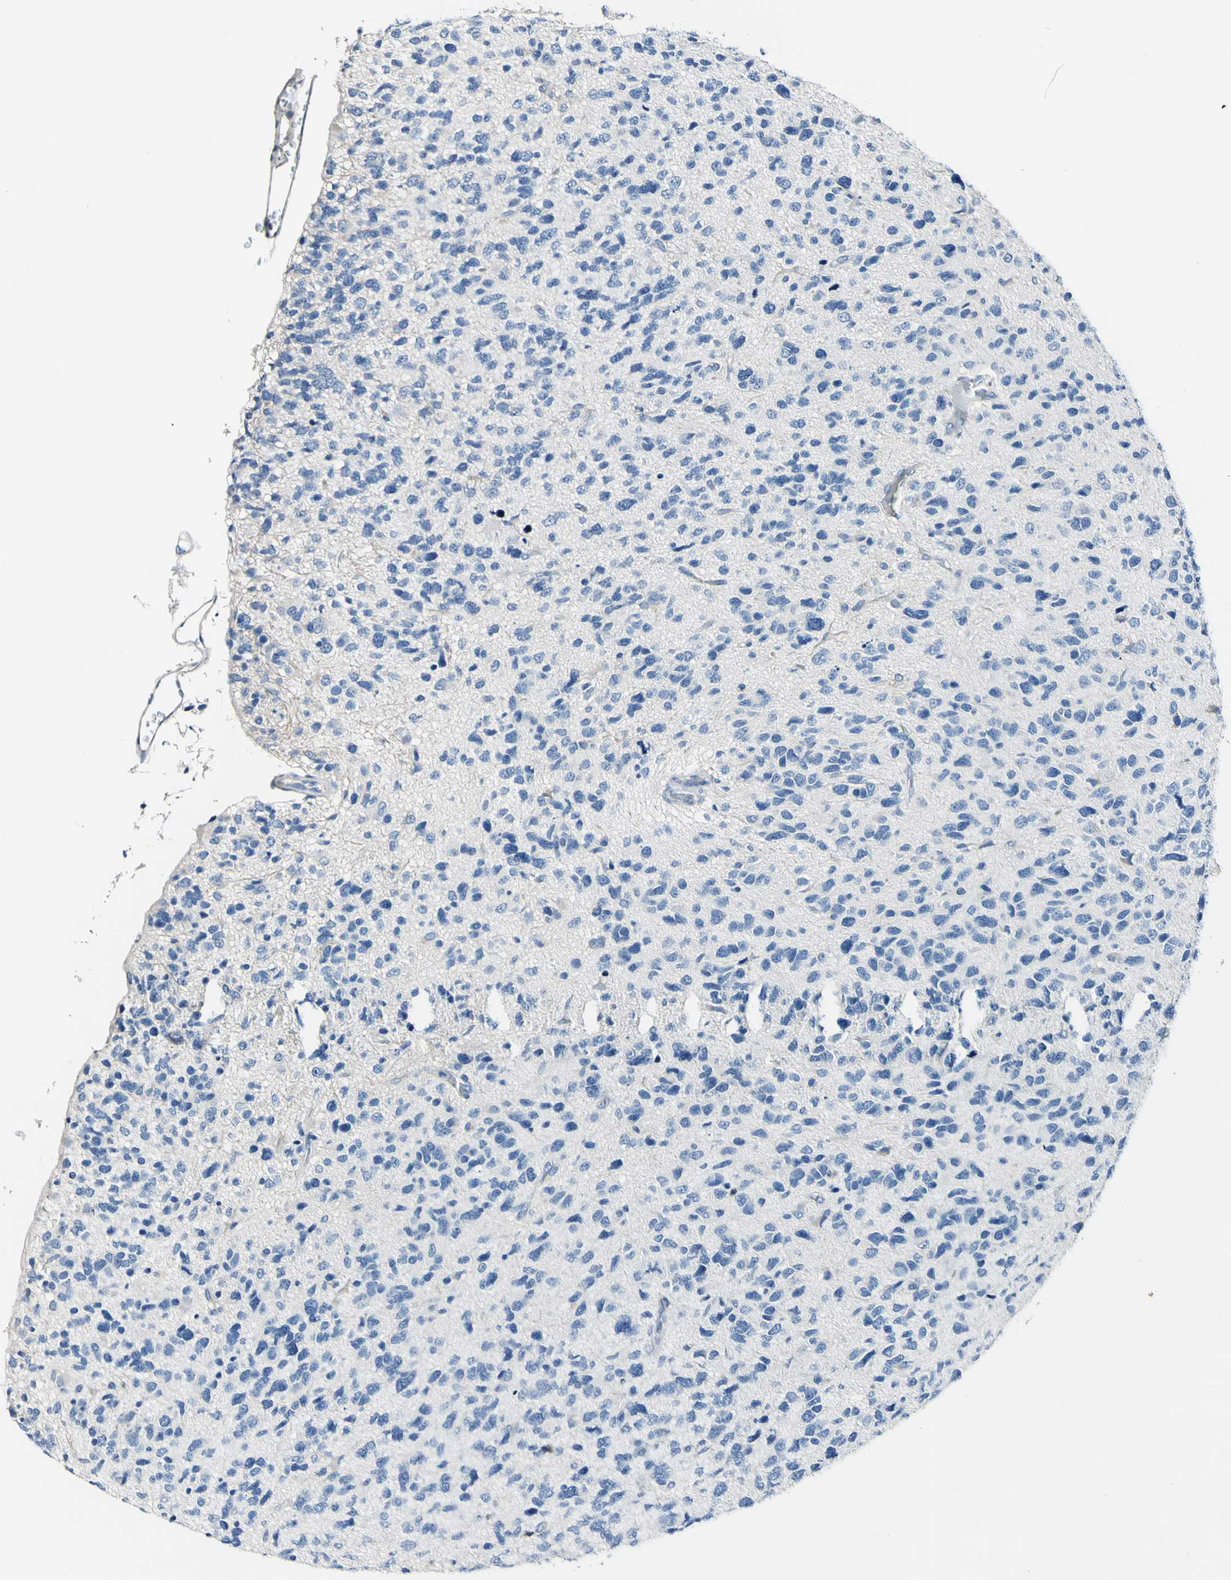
{"staining": {"intensity": "negative", "quantity": "none", "location": "none"}, "tissue": "glioma", "cell_type": "Tumor cells", "image_type": "cancer", "snomed": [{"axis": "morphology", "description": "Glioma, malignant, High grade"}, {"axis": "topography", "description": "Brain"}], "caption": "High-grade glioma (malignant) was stained to show a protein in brown. There is no significant positivity in tumor cells. (DAB (3,3'-diaminobenzidine) IHC, high magnification).", "gene": "COL6A3", "patient": {"sex": "female", "age": 58}}